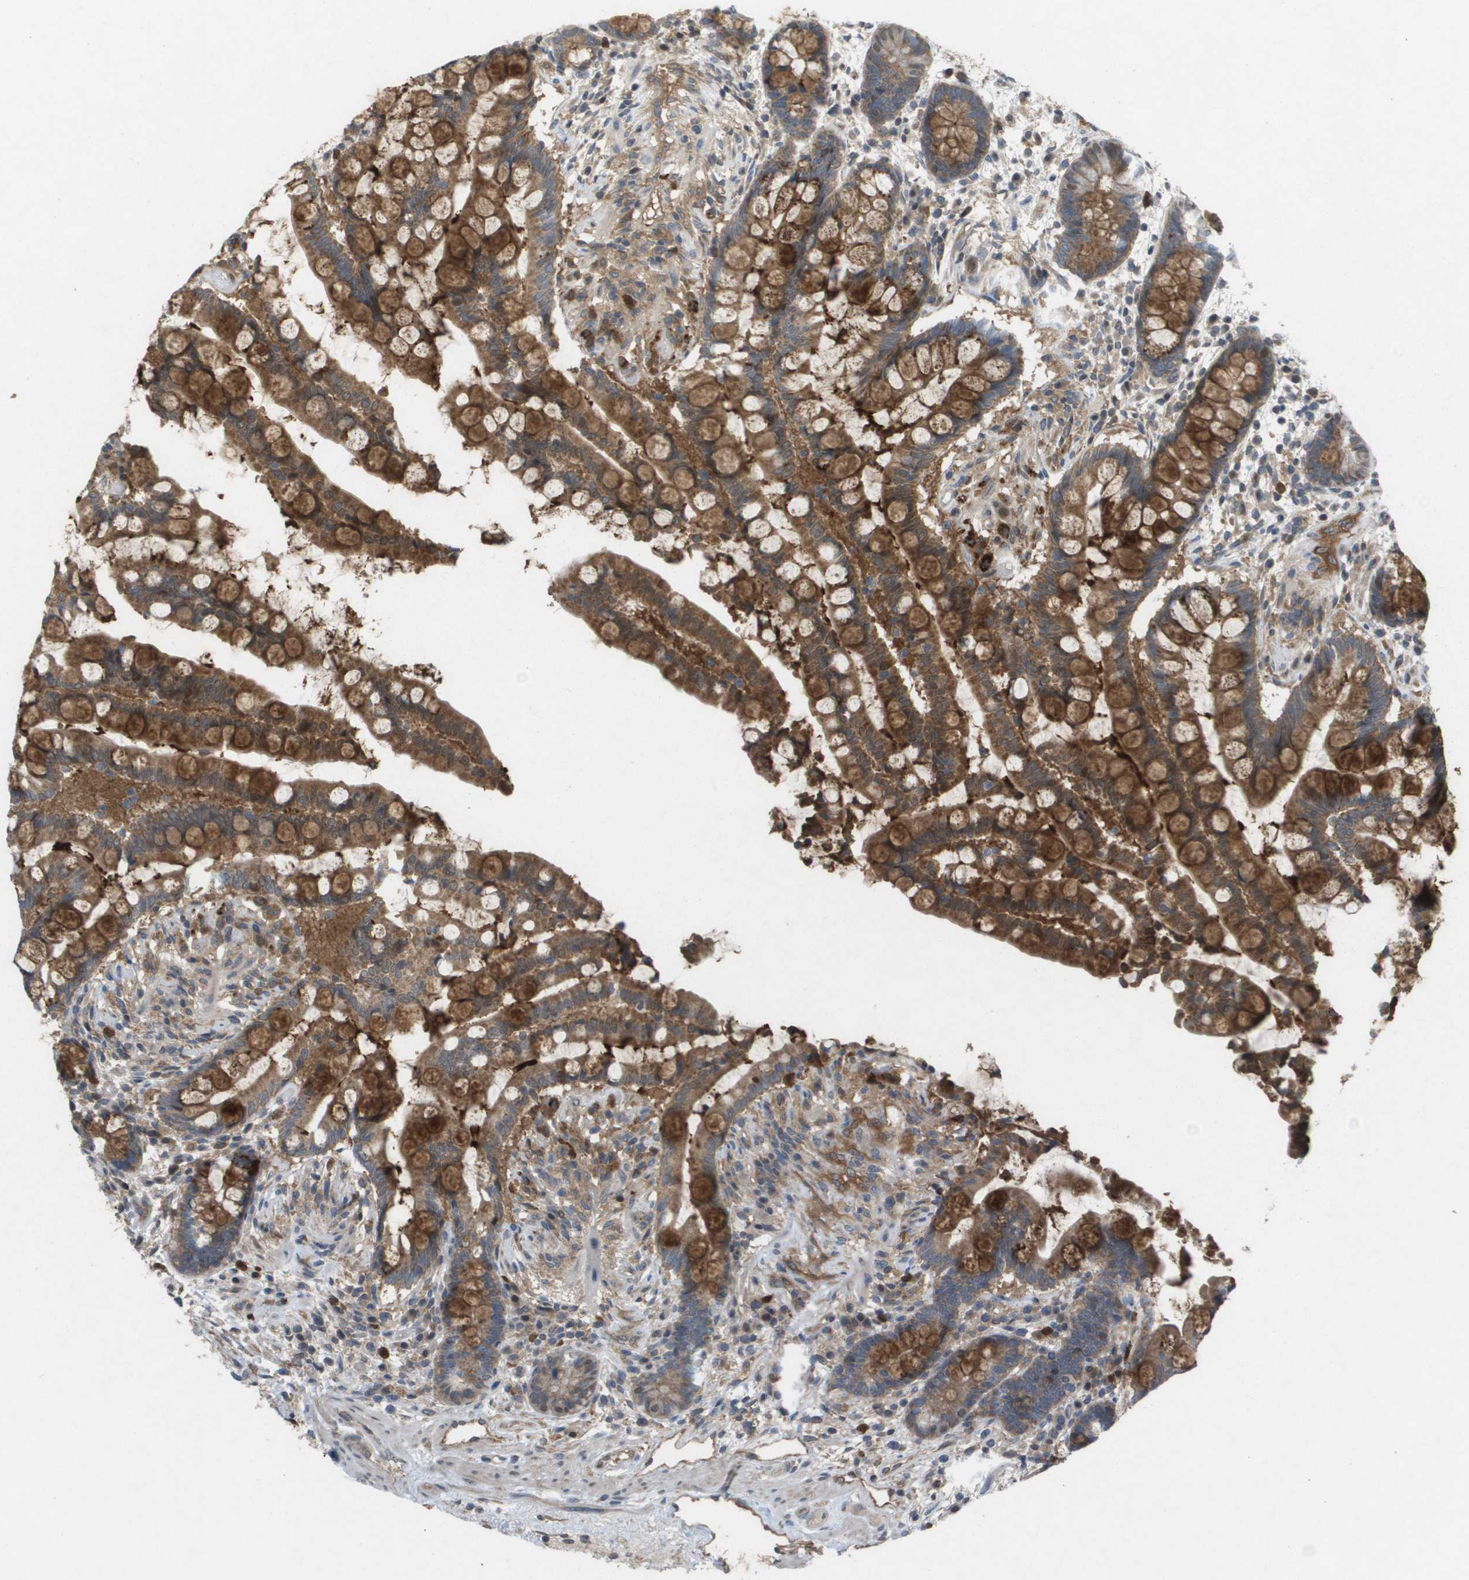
{"staining": {"intensity": "weak", "quantity": ">75%", "location": "cytoplasmic/membranous"}, "tissue": "colon", "cell_type": "Endothelial cells", "image_type": "normal", "snomed": [{"axis": "morphology", "description": "Normal tissue, NOS"}, {"axis": "topography", "description": "Colon"}], "caption": "Brown immunohistochemical staining in normal colon demonstrates weak cytoplasmic/membranous expression in approximately >75% of endothelial cells. The staining was performed using DAB (3,3'-diaminobenzidine), with brown indicating positive protein expression. Nuclei are stained blue with hematoxylin.", "gene": "PALD1", "patient": {"sex": "male", "age": 73}}